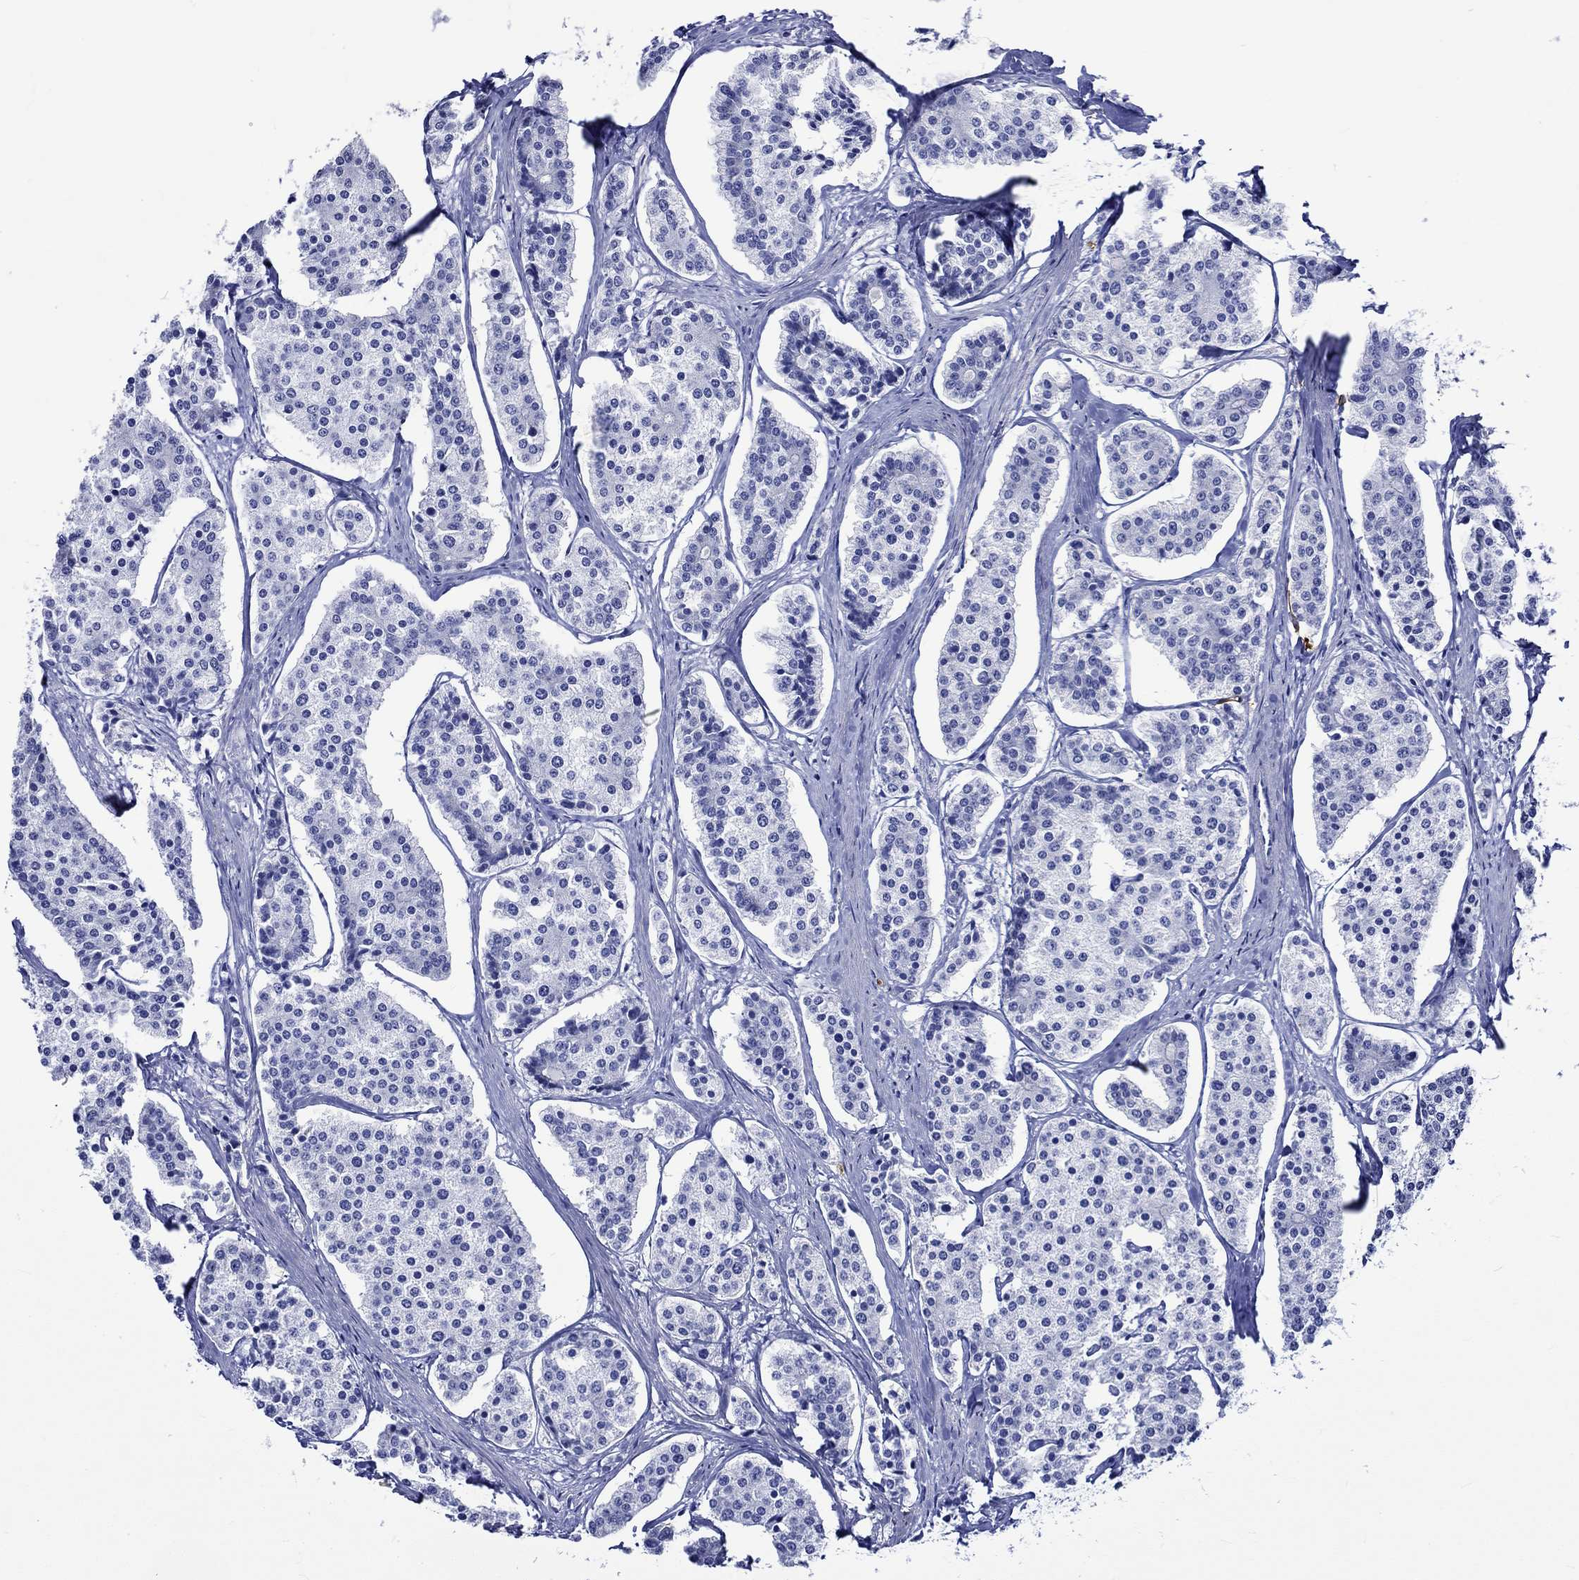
{"staining": {"intensity": "negative", "quantity": "none", "location": "none"}, "tissue": "carcinoid", "cell_type": "Tumor cells", "image_type": "cancer", "snomed": [{"axis": "morphology", "description": "Carcinoid, malignant, NOS"}, {"axis": "topography", "description": "Small intestine"}], "caption": "There is no significant expression in tumor cells of carcinoid (malignant).", "gene": "CRYAB", "patient": {"sex": "female", "age": 65}}